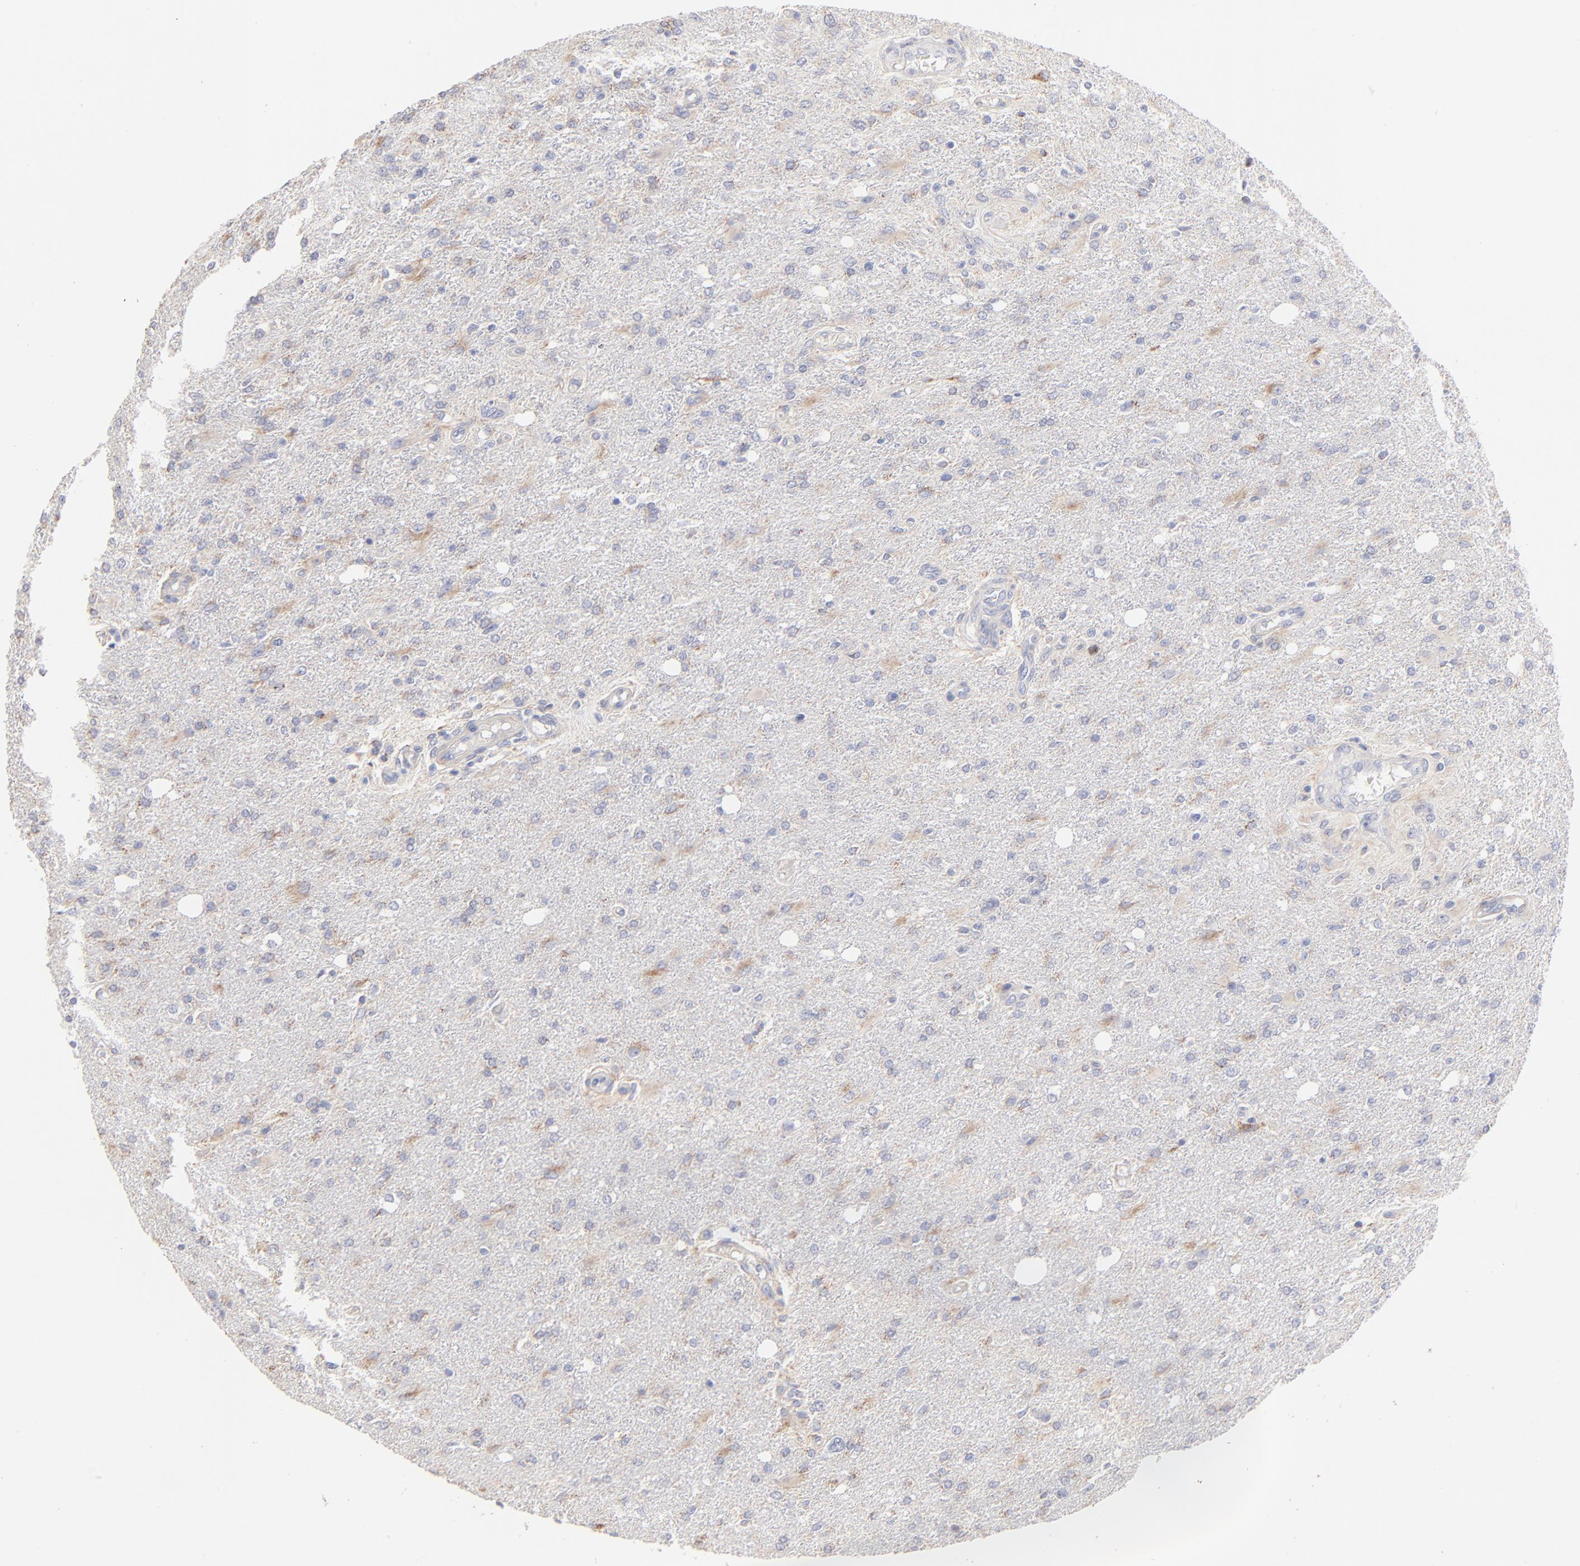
{"staining": {"intensity": "weak", "quantity": "25%-75%", "location": "cytoplasmic/membranous"}, "tissue": "glioma", "cell_type": "Tumor cells", "image_type": "cancer", "snomed": [{"axis": "morphology", "description": "Glioma, malignant, High grade"}, {"axis": "topography", "description": "Cerebral cortex"}], "caption": "DAB (3,3'-diaminobenzidine) immunohistochemical staining of human glioma shows weak cytoplasmic/membranous protein positivity in approximately 25%-75% of tumor cells.", "gene": "TST", "patient": {"sex": "male", "age": 76}}